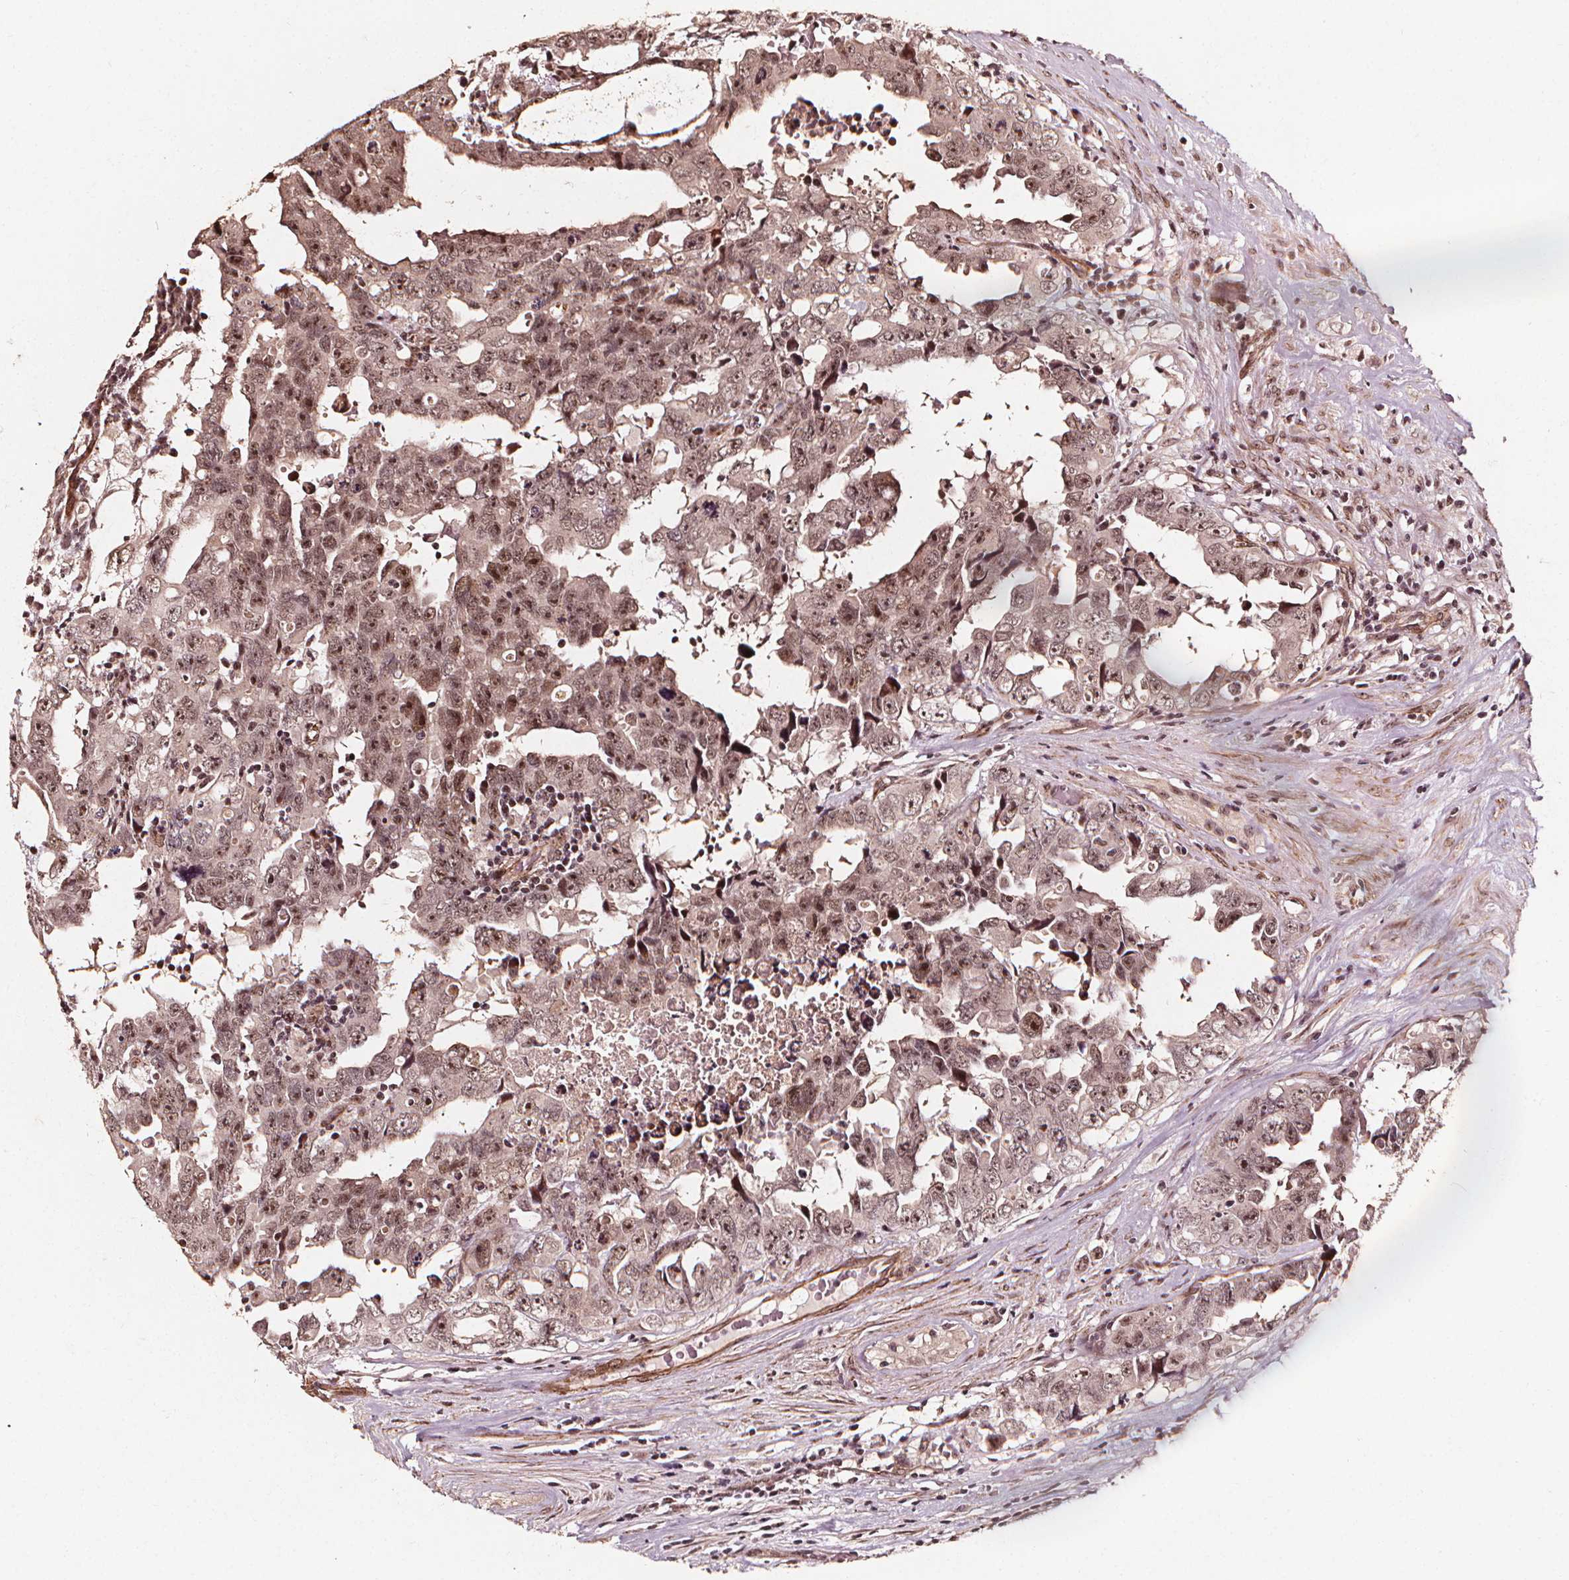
{"staining": {"intensity": "moderate", "quantity": ">75%", "location": "nuclear"}, "tissue": "testis cancer", "cell_type": "Tumor cells", "image_type": "cancer", "snomed": [{"axis": "morphology", "description": "Carcinoma, Embryonal, NOS"}, {"axis": "topography", "description": "Testis"}], "caption": "Testis embryonal carcinoma stained with a brown dye demonstrates moderate nuclear positive positivity in about >75% of tumor cells.", "gene": "EXOSC9", "patient": {"sex": "male", "age": 24}}